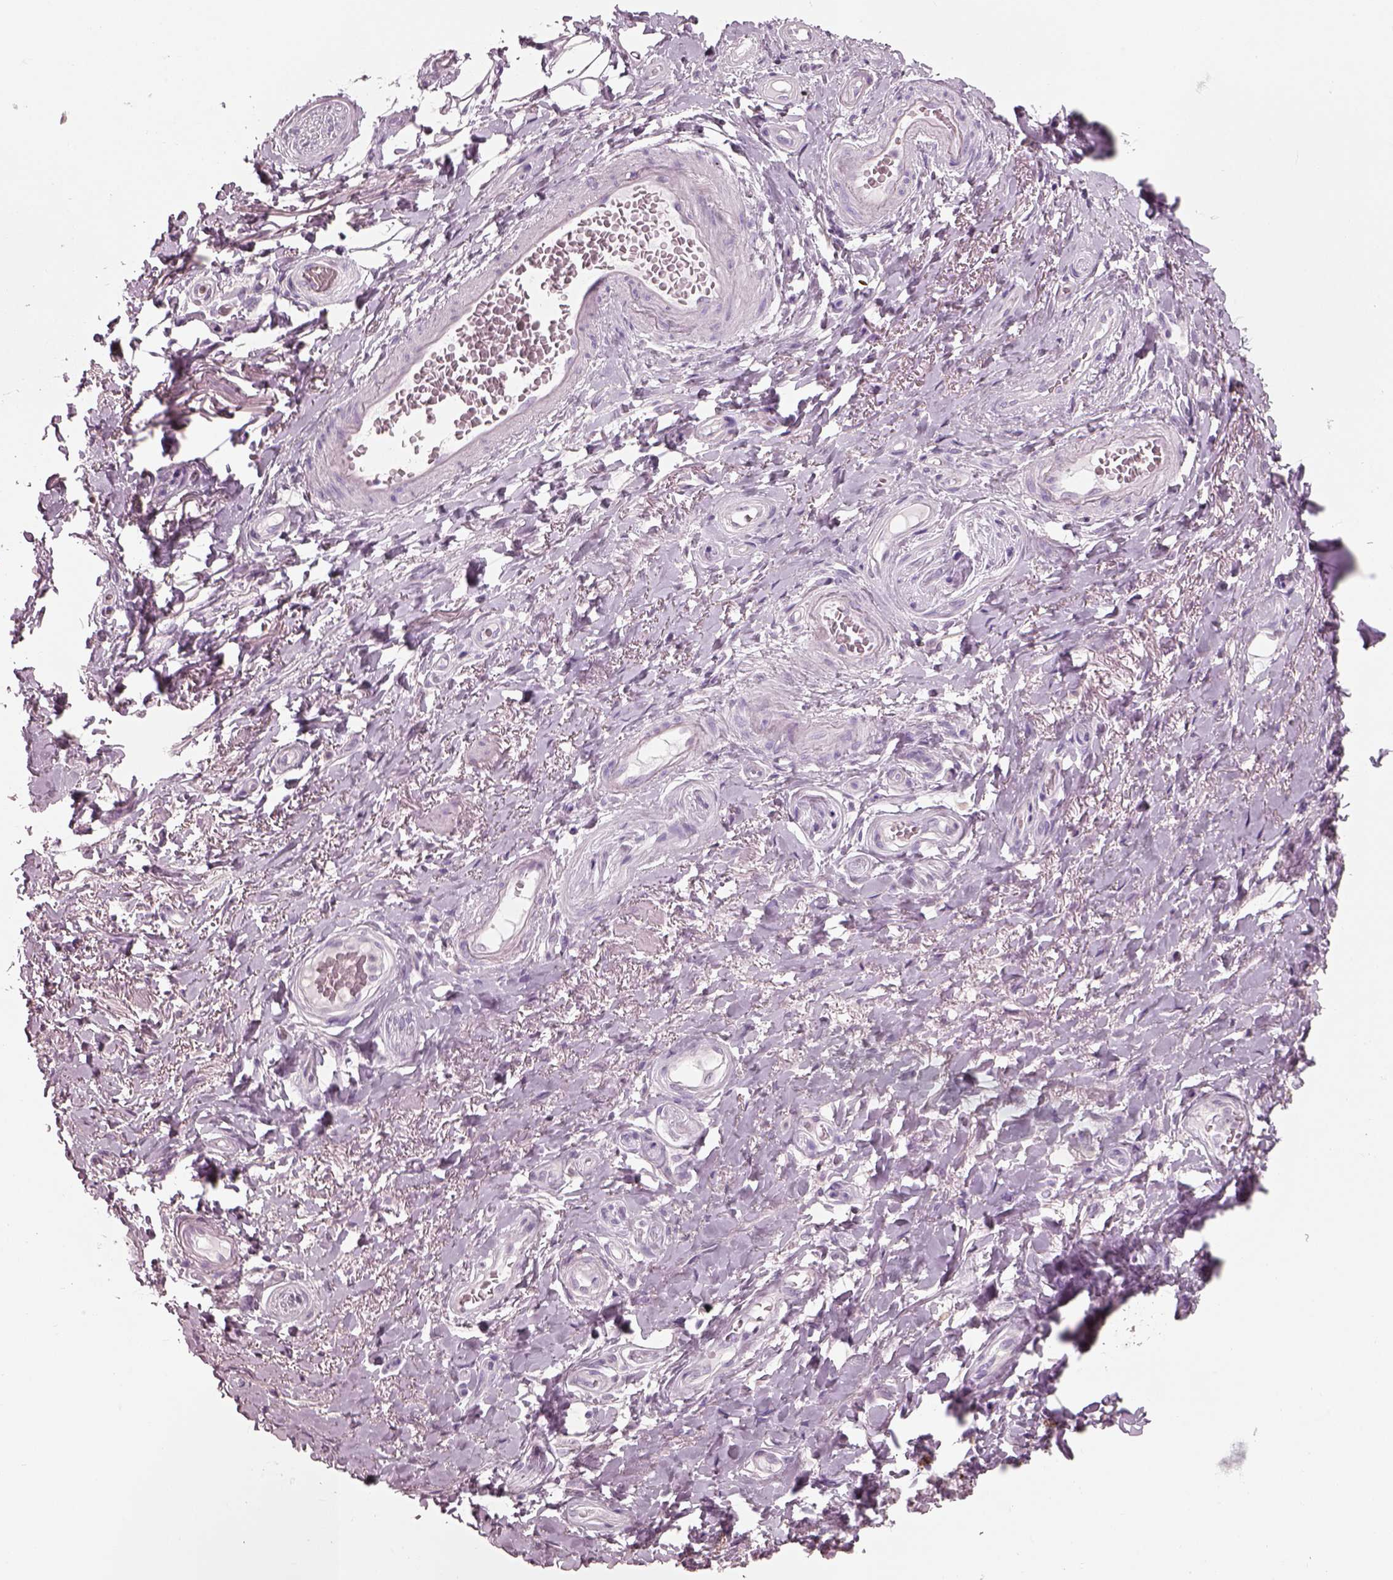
{"staining": {"intensity": "negative", "quantity": "none", "location": "none"}, "tissue": "adipose tissue", "cell_type": "Adipocytes", "image_type": "normal", "snomed": [{"axis": "morphology", "description": "Normal tissue, NOS"}, {"axis": "topography", "description": "Anal"}, {"axis": "topography", "description": "Peripheral nerve tissue"}], "caption": "Image shows no significant protein expression in adipocytes of unremarkable adipose tissue. Nuclei are stained in blue.", "gene": "SLC27A2", "patient": {"sex": "male", "age": 53}}